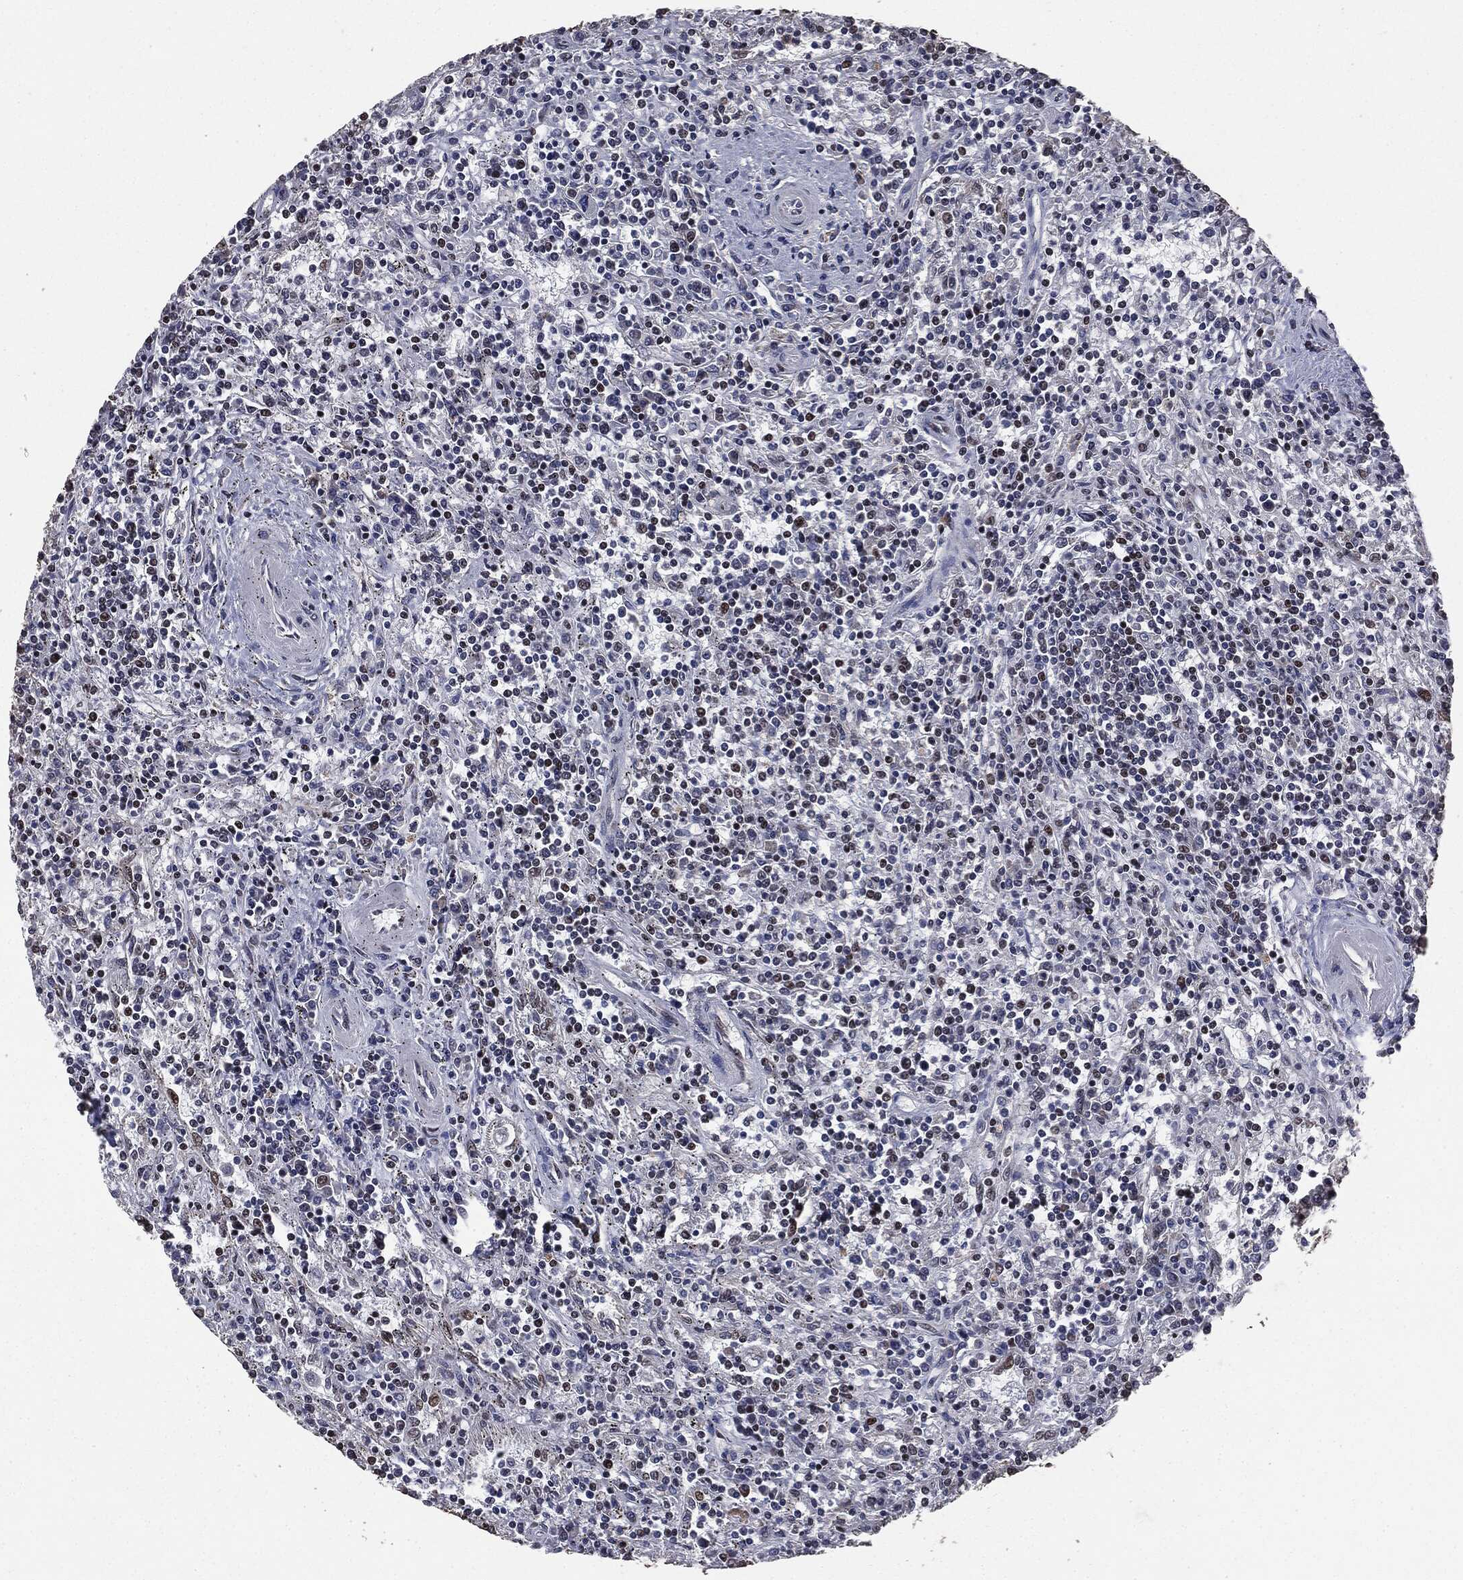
{"staining": {"intensity": "negative", "quantity": "none", "location": "none"}, "tissue": "lymphoma", "cell_type": "Tumor cells", "image_type": "cancer", "snomed": [{"axis": "morphology", "description": "Malignant lymphoma, non-Hodgkin's type, Low grade"}, {"axis": "topography", "description": "Spleen"}], "caption": "IHC micrograph of human lymphoma stained for a protein (brown), which shows no positivity in tumor cells. The staining is performed using DAB (3,3'-diaminobenzidine) brown chromogen with nuclei counter-stained in using hematoxylin.", "gene": "DVL2", "patient": {"sex": "male", "age": 62}}